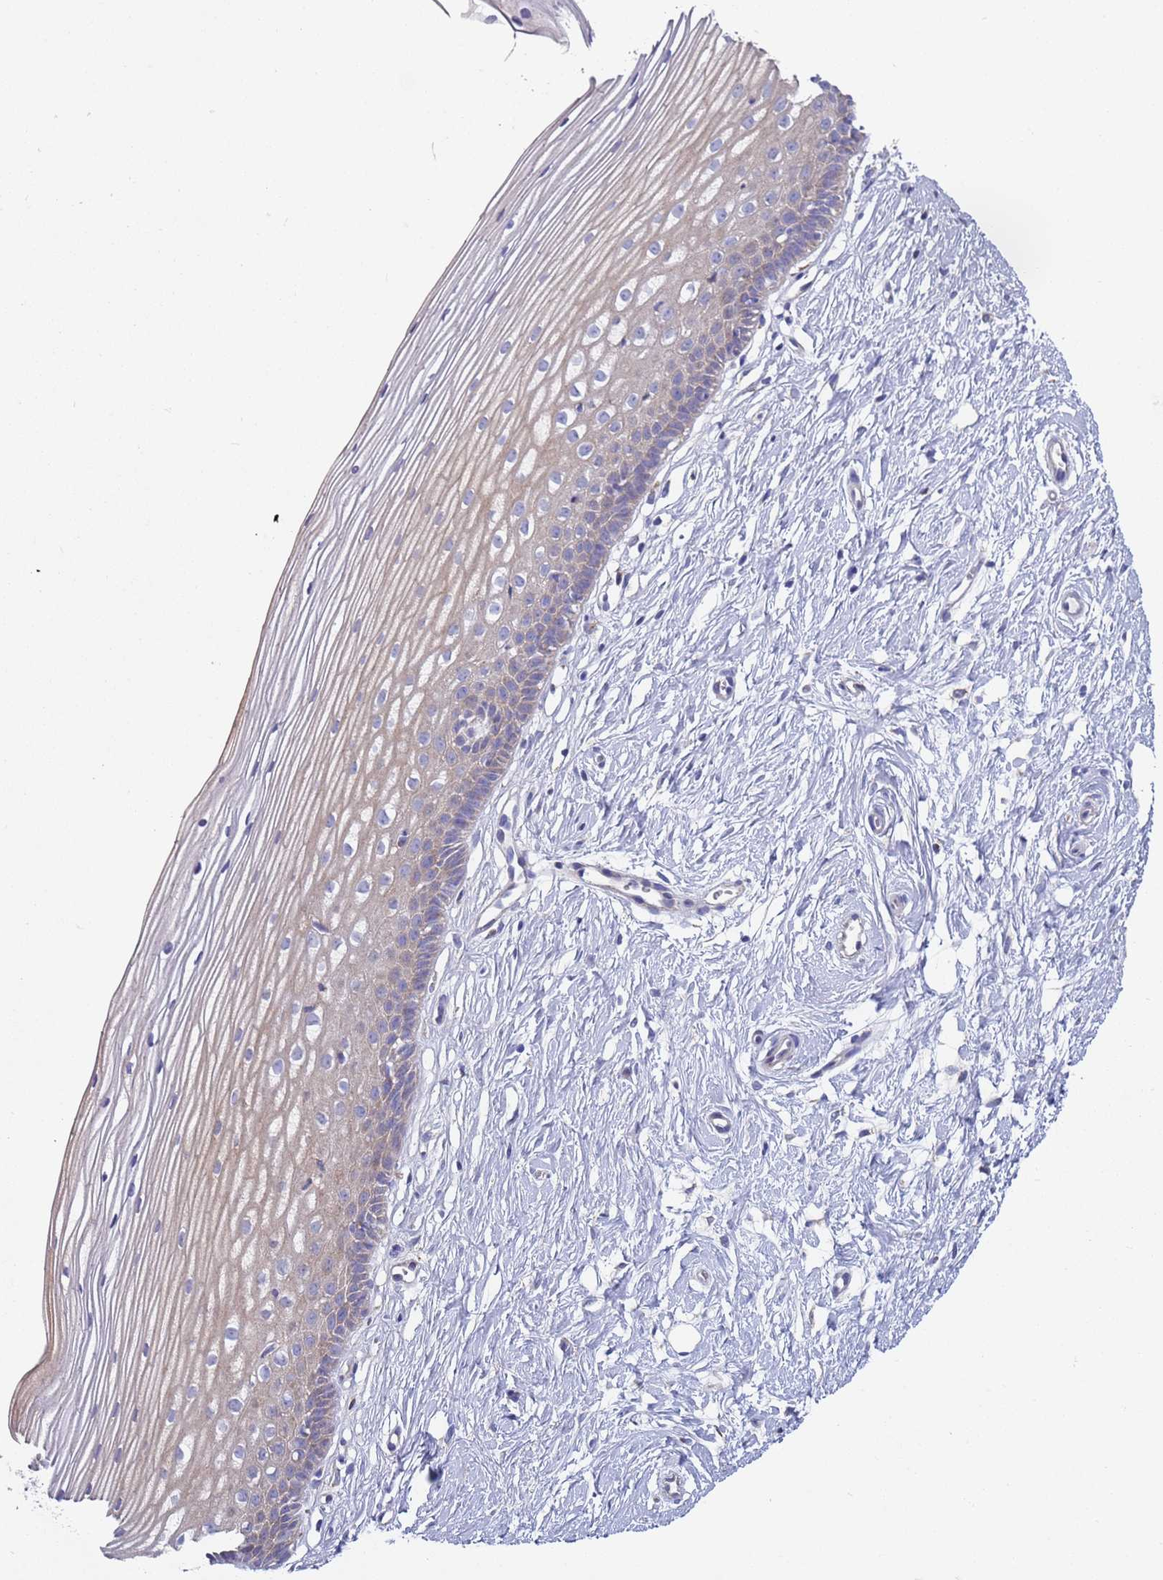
{"staining": {"intensity": "weak", "quantity": "<25%", "location": "cytoplasmic/membranous"}, "tissue": "cervix", "cell_type": "Glandular cells", "image_type": "normal", "snomed": [{"axis": "morphology", "description": "Normal tissue, NOS"}, {"axis": "topography", "description": "Cervix"}], "caption": "High power microscopy photomicrograph of an IHC image of benign cervix, revealing no significant positivity in glandular cells. Nuclei are stained in blue.", "gene": "PWWP3A", "patient": {"sex": "female", "age": 40}}